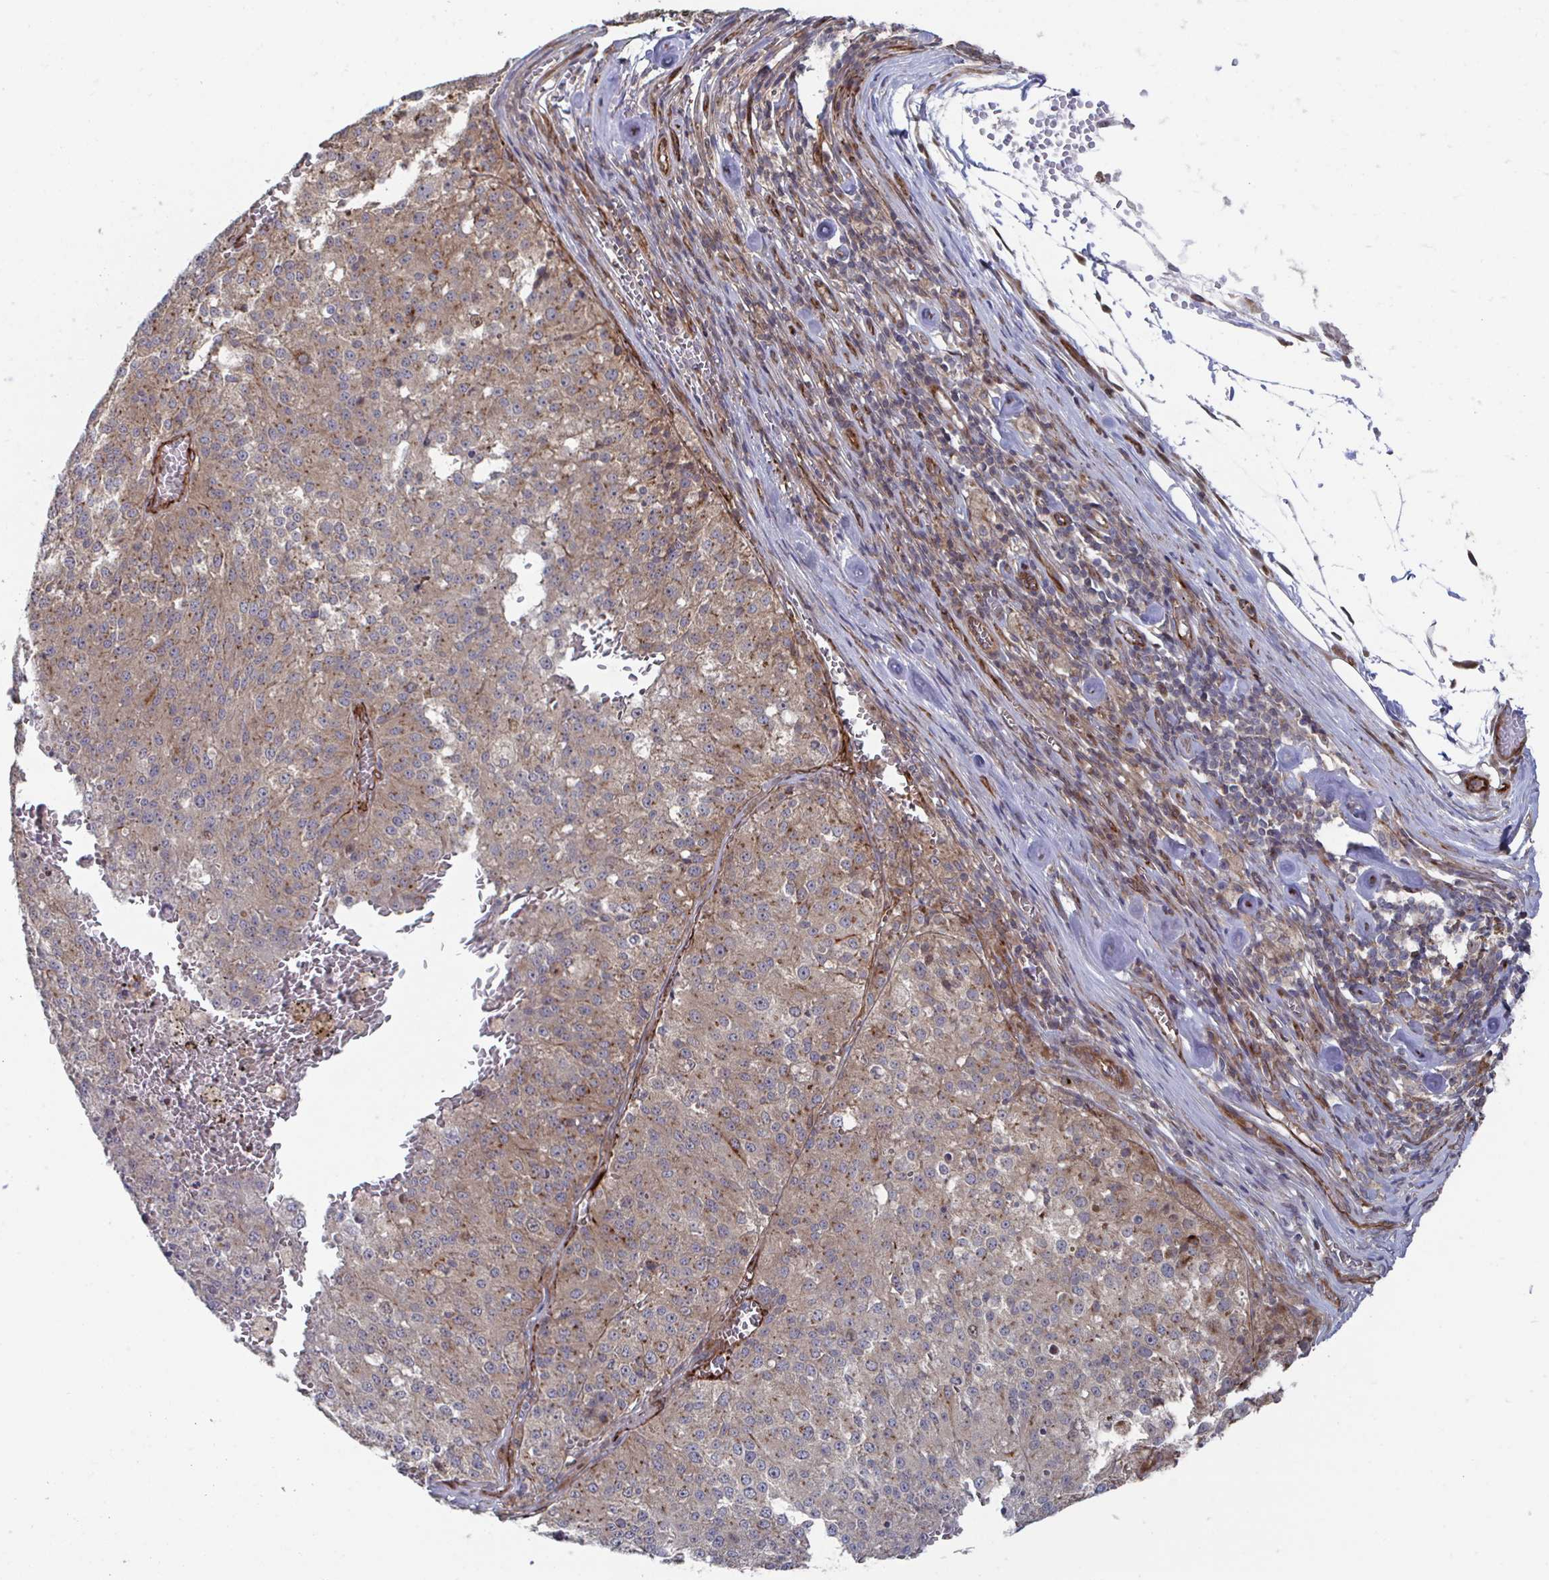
{"staining": {"intensity": "weak", "quantity": "<25%", "location": "cytoplasmic/membranous"}, "tissue": "melanoma", "cell_type": "Tumor cells", "image_type": "cancer", "snomed": [{"axis": "morphology", "description": "Malignant melanoma, Metastatic site"}, {"axis": "topography", "description": "Lymph node"}], "caption": "A high-resolution image shows immunohistochemistry (IHC) staining of melanoma, which reveals no significant positivity in tumor cells.", "gene": "DVL3", "patient": {"sex": "female", "age": 64}}